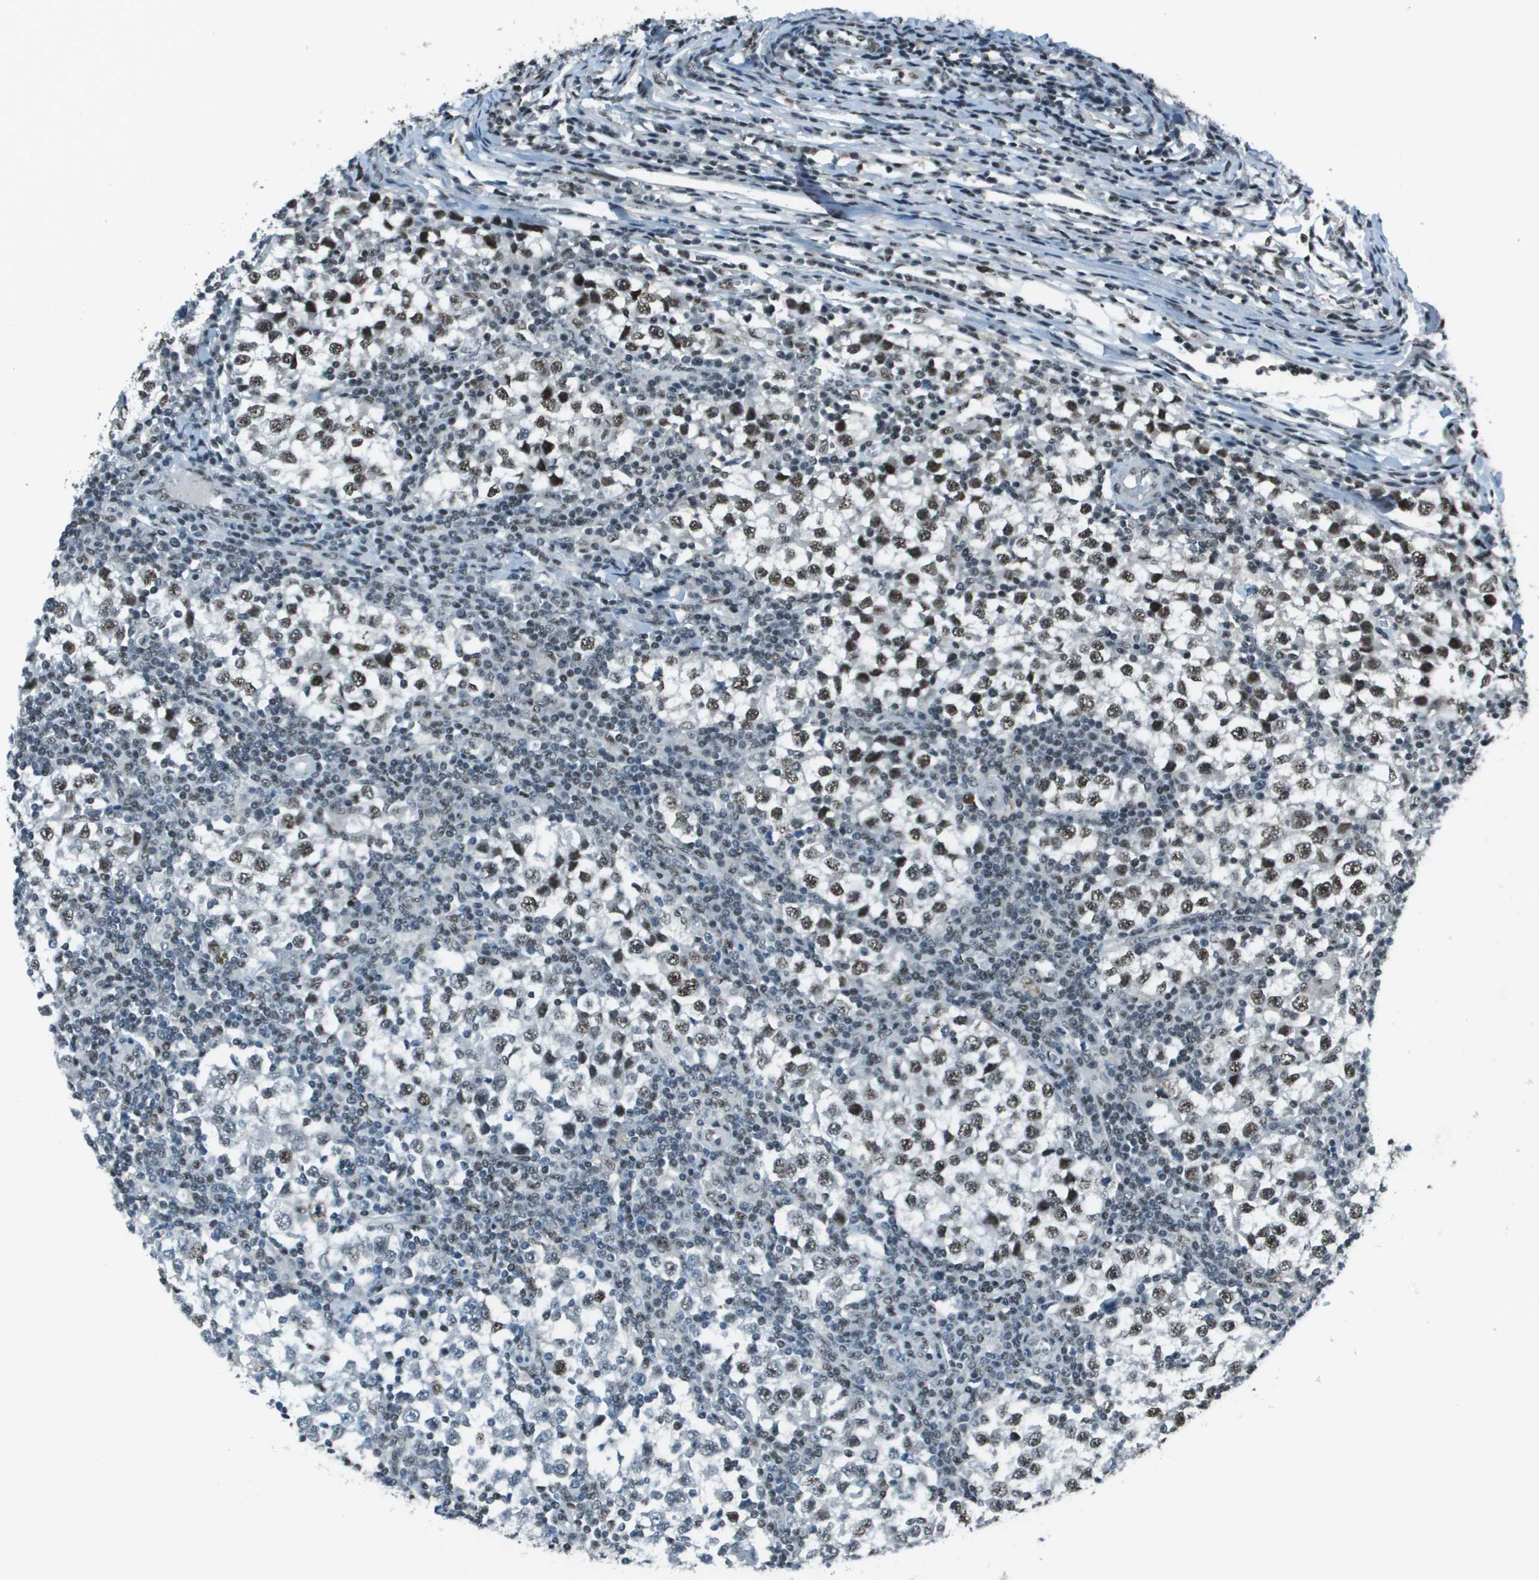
{"staining": {"intensity": "strong", "quantity": ">75%", "location": "nuclear"}, "tissue": "testis cancer", "cell_type": "Tumor cells", "image_type": "cancer", "snomed": [{"axis": "morphology", "description": "Seminoma, NOS"}, {"axis": "topography", "description": "Testis"}], "caption": "Brown immunohistochemical staining in human testis cancer shows strong nuclear positivity in about >75% of tumor cells. Nuclei are stained in blue.", "gene": "DEPDC1", "patient": {"sex": "male", "age": 65}}